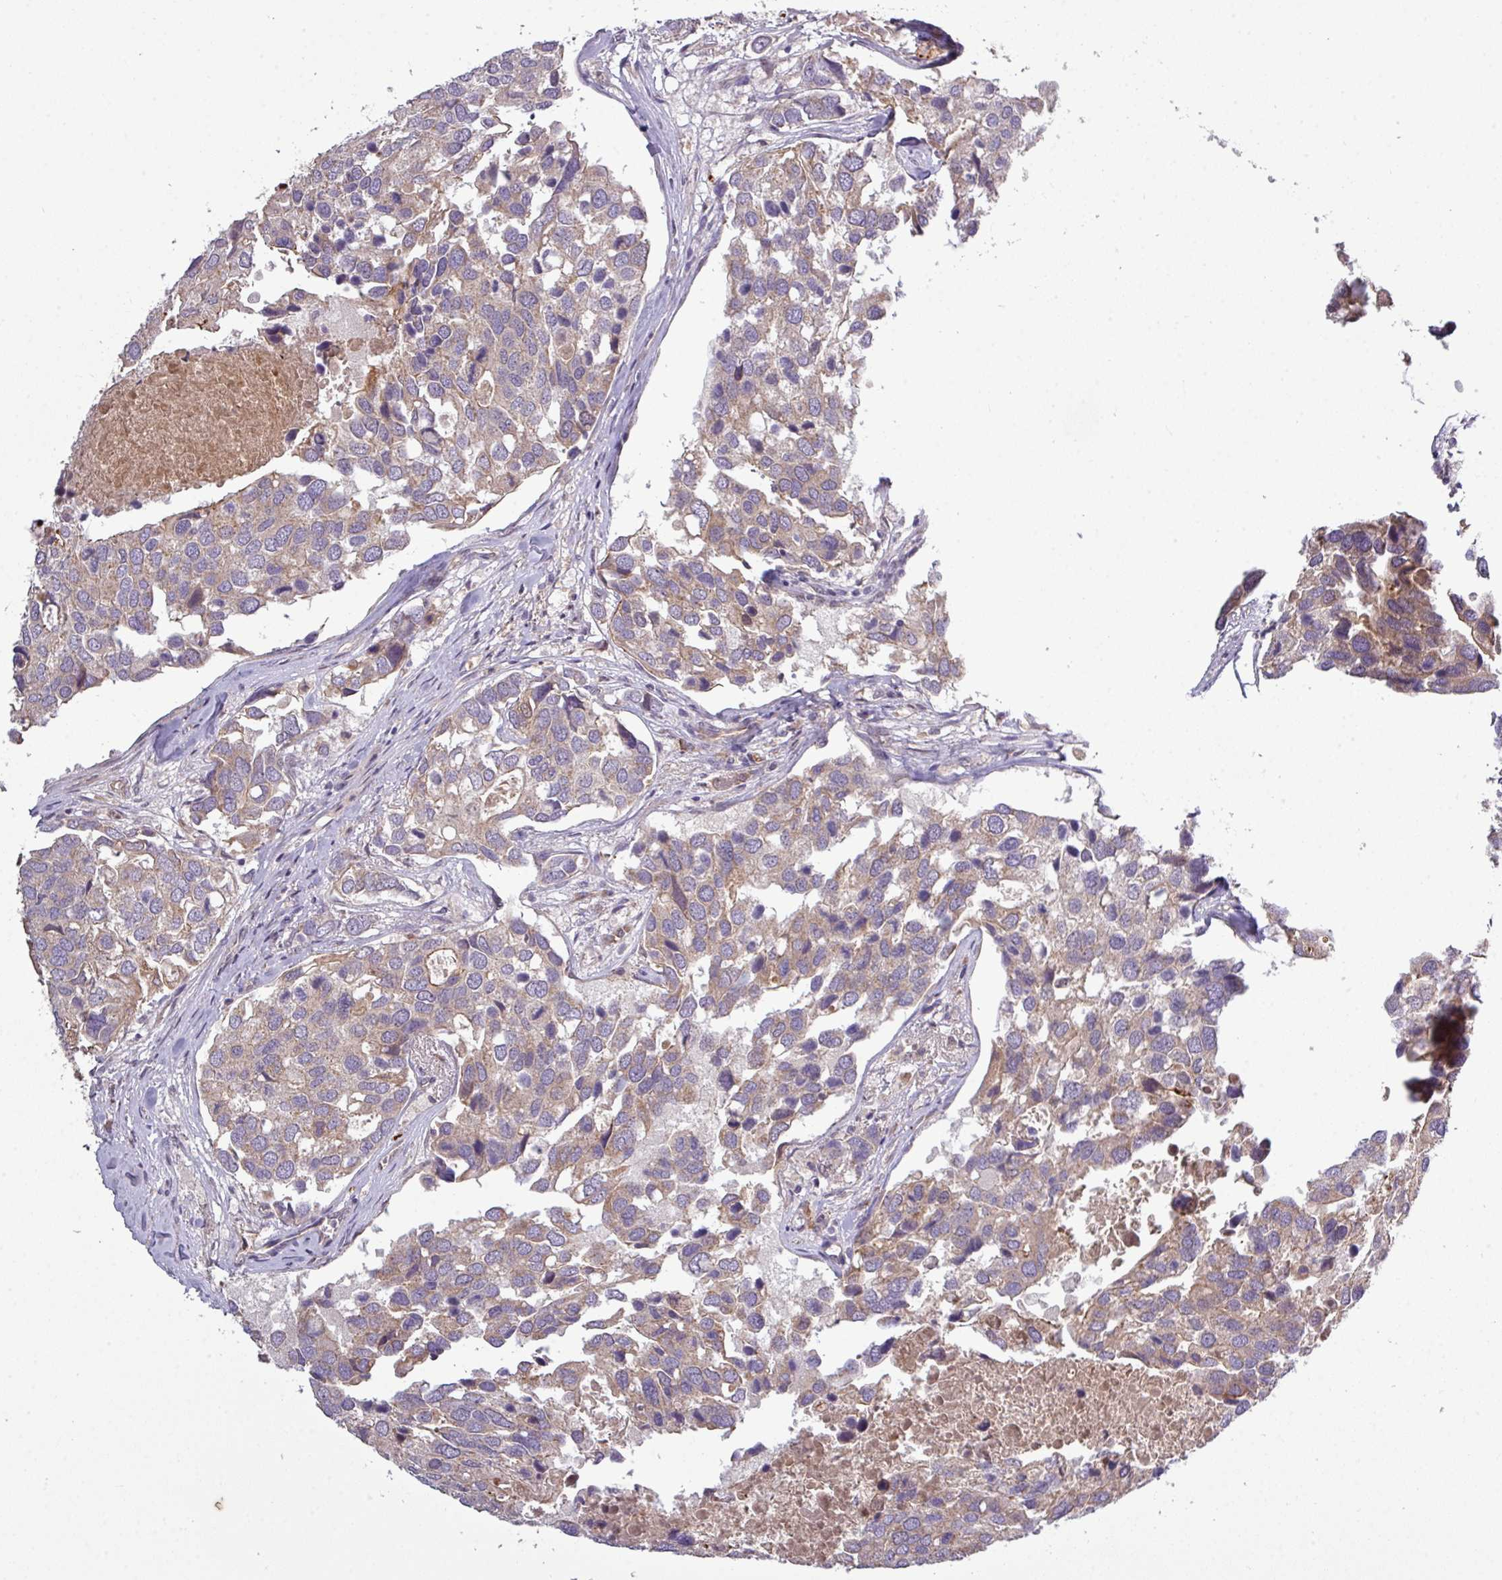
{"staining": {"intensity": "weak", "quantity": "25%-75%", "location": "cytoplasmic/membranous"}, "tissue": "breast cancer", "cell_type": "Tumor cells", "image_type": "cancer", "snomed": [{"axis": "morphology", "description": "Duct carcinoma"}, {"axis": "topography", "description": "Breast"}], "caption": "Breast cancer (invasive ductal carcinoma) was stained to show a protein in brown. There is low levels of weak cytoplasmic/membranous staining in approximately 25%-75% of tumor cells. Using DAB (3,3'-diaminobenzidine) (brown) and hematoxylin (blue) stains, captured at high magnification using brightfield microscopy.", "gene": "PAPLN", "patient": {"sex": "female", "age": 83}}